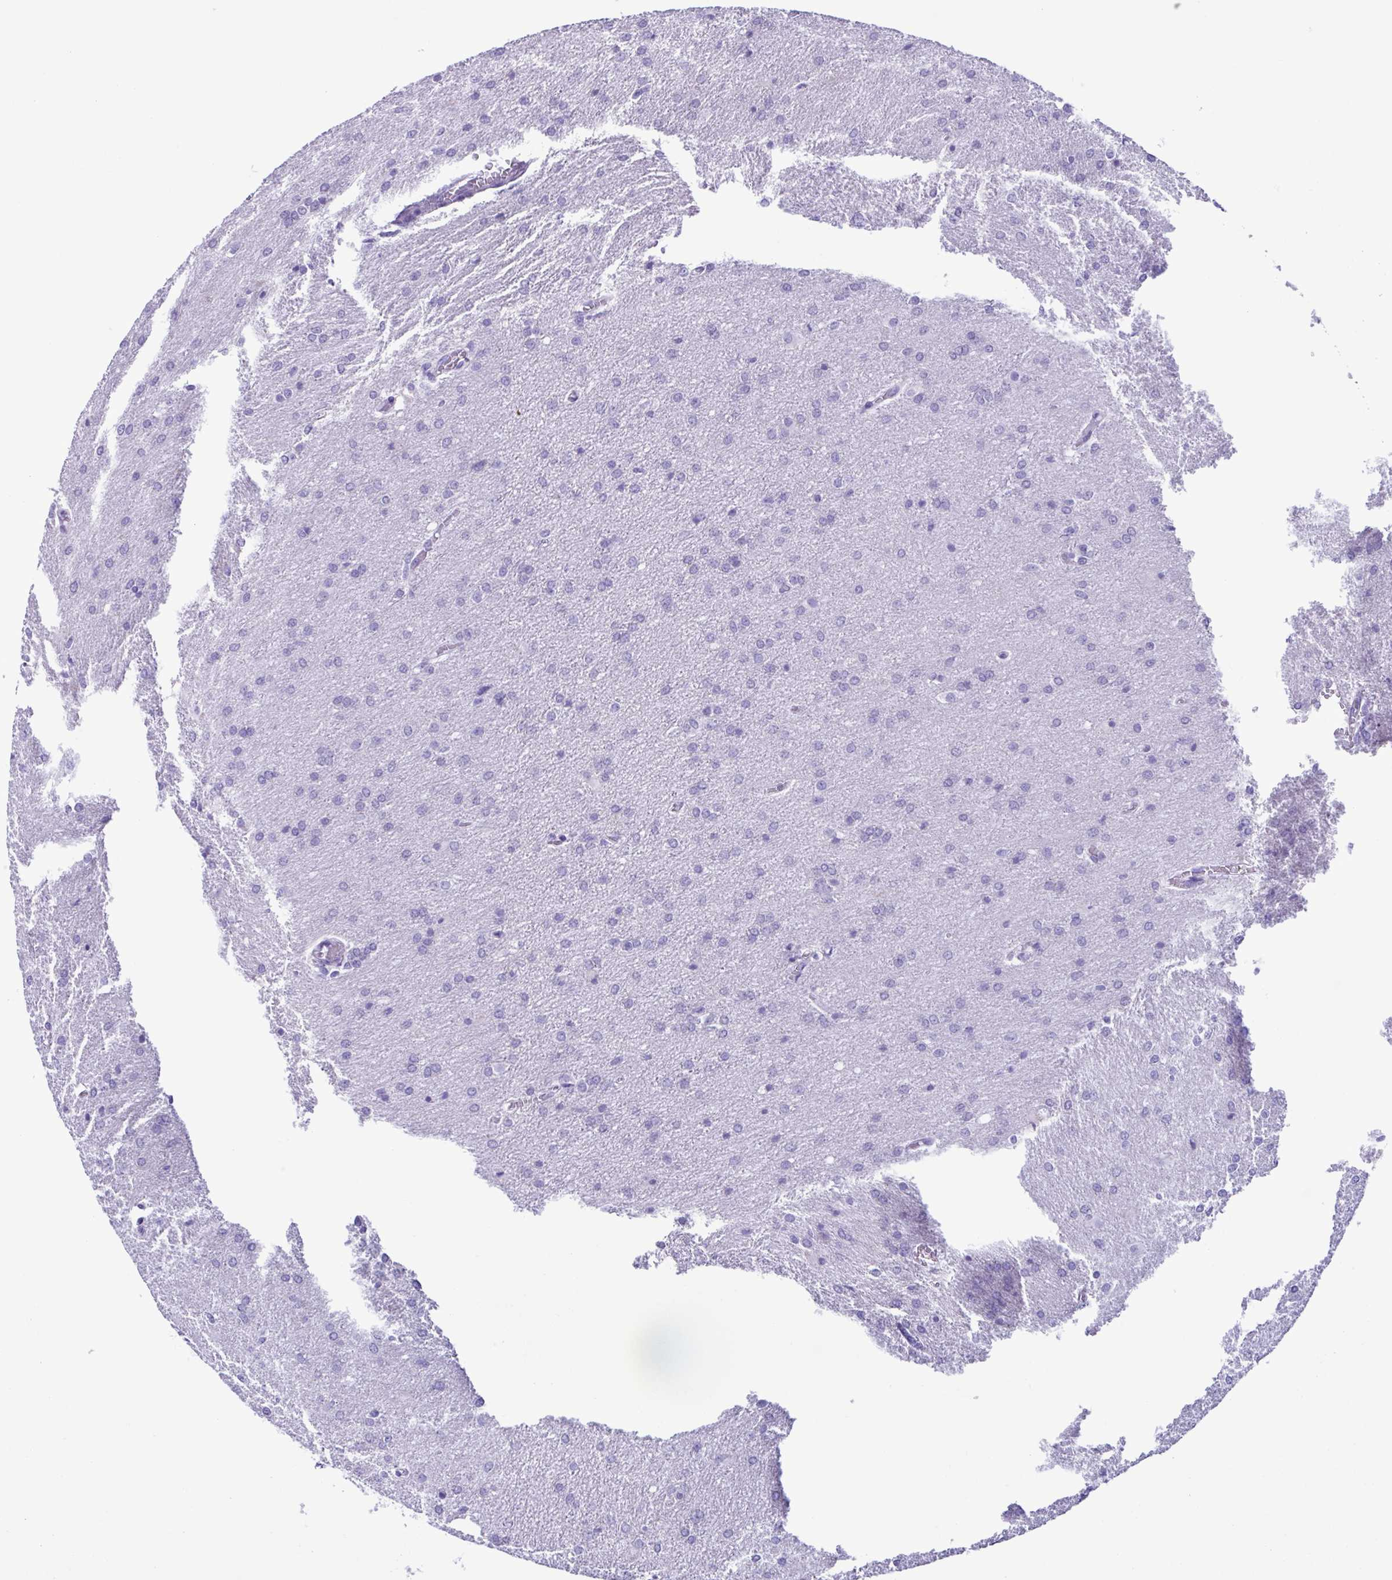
{"staining": {"intensity": "negative", "quantity": "none", "location": "none"}, "tissue": "glioma", "cell_type": "Tumor cells", "image_type": "cancer", "snomed": [{"axis": "morphology", "description": "Glioma, malignant, High grade"}, {"axis": "topography", "description": "Brain"}], "caption": "DAB (3,3'-diaminobenzidine) immunohistochemical staining of human malignant glioma (high-grade) demonstrates no significant expression in tumor cells. (DAB (3,3'-diaminobenzidine) IHC visualized using brightfield microscopy, high magnification).", "gene": "CBY2", "patient": {"sex": "male", "age": 68}}